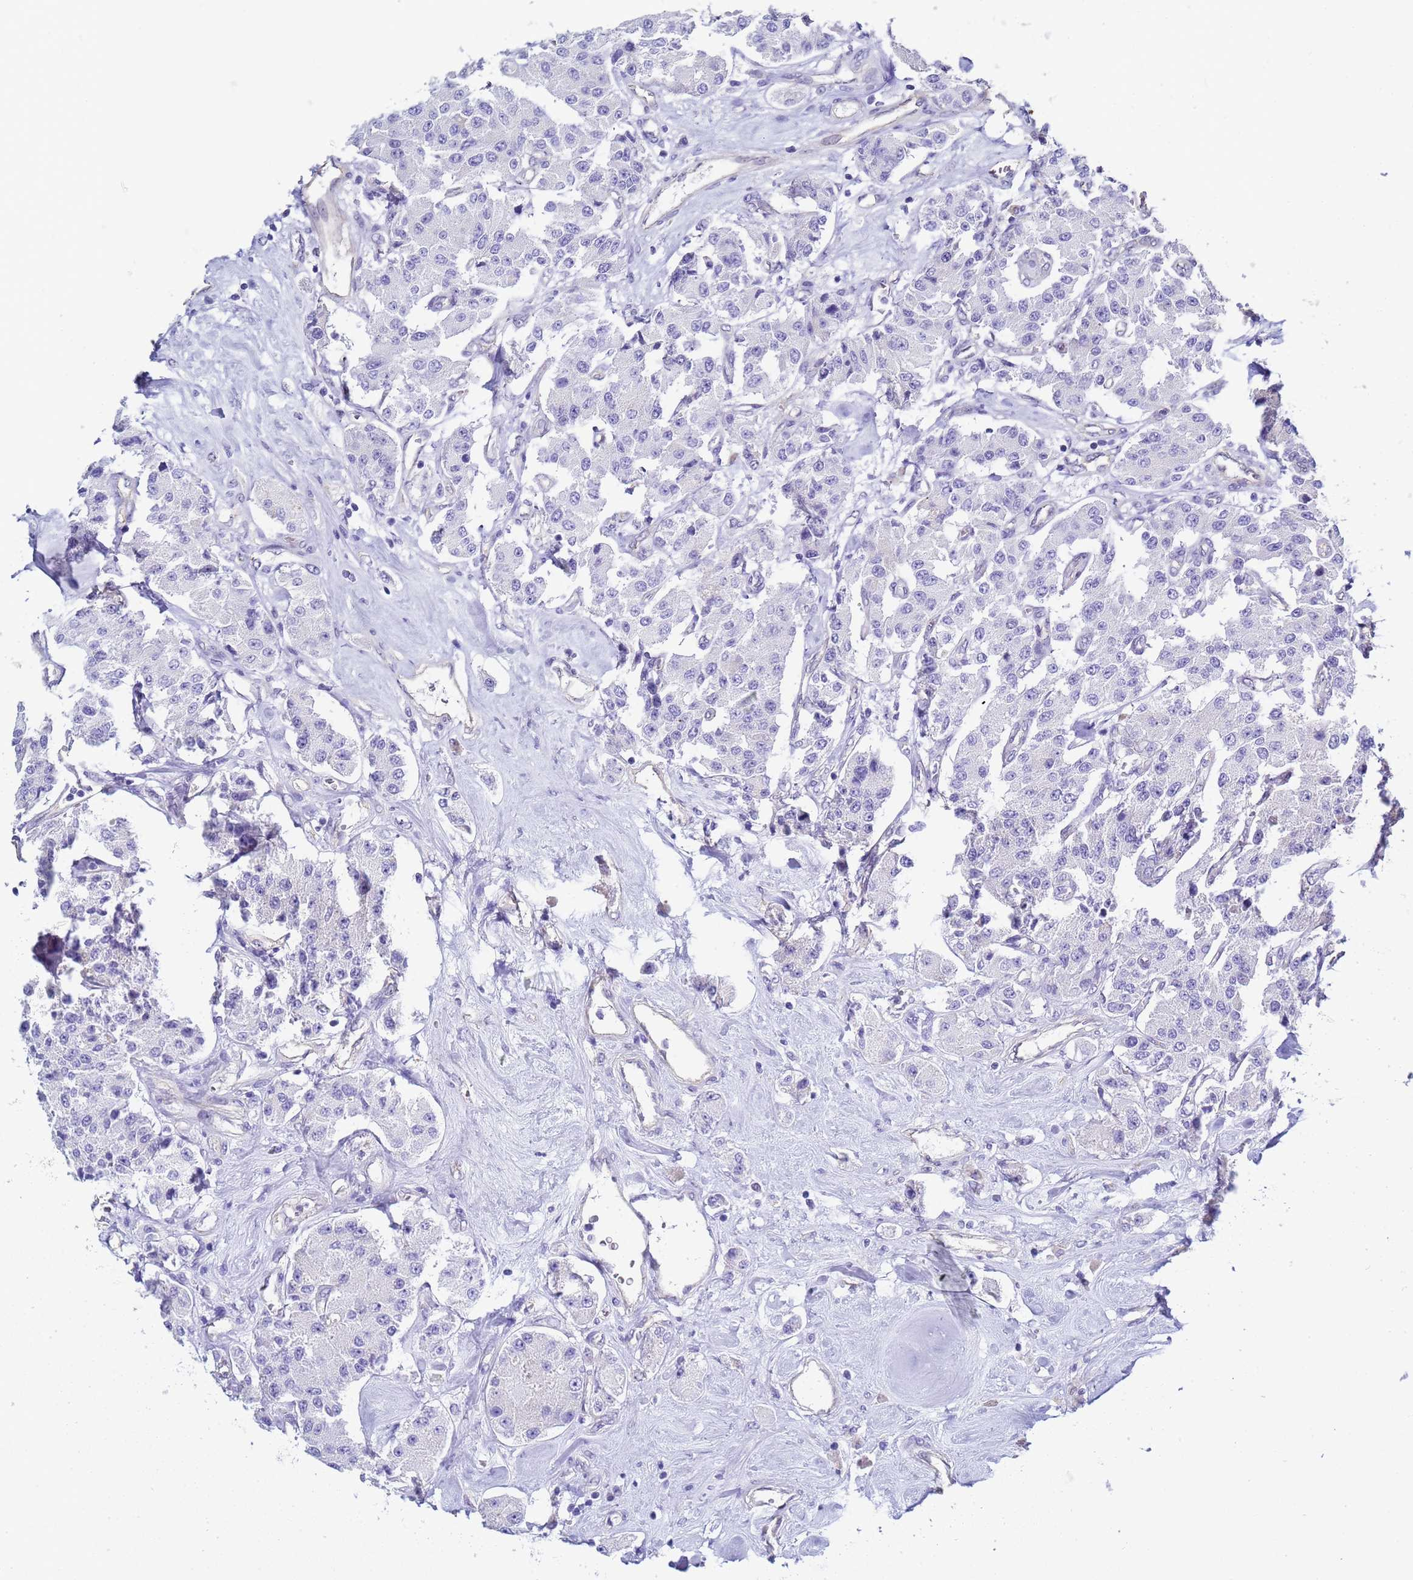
{"staining": {"intensity": "negative", "quantity": "none", "location": "none"}, "tissue": "carcinoid", "cell_type": "Tumor cells", "image_type": "cancer", "snomed": [{"axis": "morphology", "description": "Carcinoid, malignant, NOS"}, {"axis": "topography", "description": "Pancreas"}], "caption": "Image shows no protein staining in tumor cells of carcinoid tissue.", "gene": "CTRC", "patient": {"sex": "male", "age": 41}}